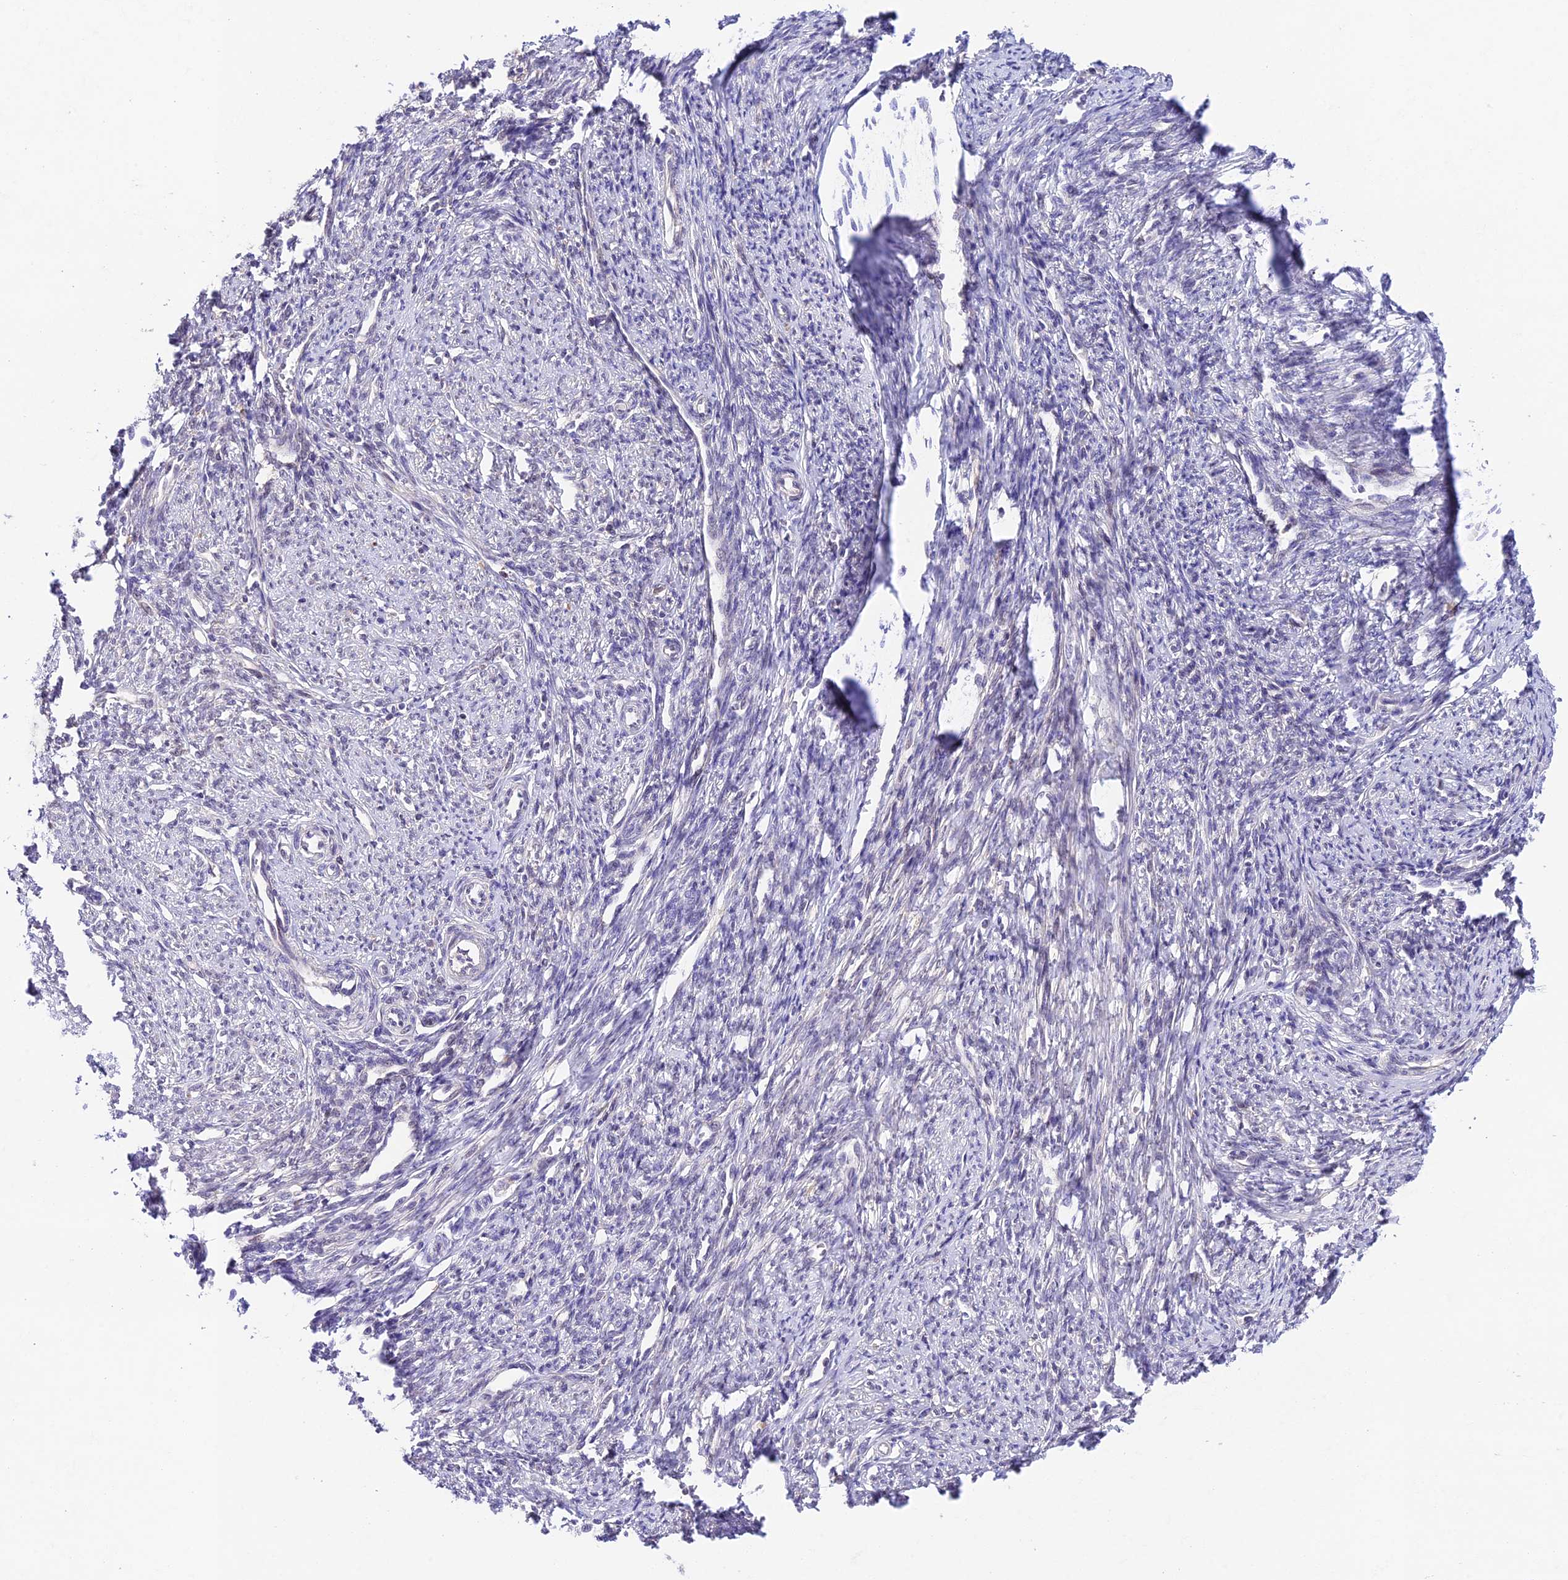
{"staining": {"intensity": "negative", "quantity": "none", "location": "none"}, "tissue": "smooth muscle", "cell_type": "Smooth muscle cells", "image_type": "normal", "snomed": [{"axis": "morphology", "description": "Normal tissue, NOS"}, {"axis": "topography", "description": "Smooth muscle"}, {"axis": "topography", "description": "Uterus"}], "caption": "An immunohistochemistry image of benign smooth muscle is shown. There is no staining in smooth muscle cells of smooth muscle. The staining is performed using DAB (3,3'-diaminobenzidine) brown chromogen with nuclei counter-stained in using hematoxylin.", "gene": "TRIM40", "patient": {"sex": "female", "age": 59}}